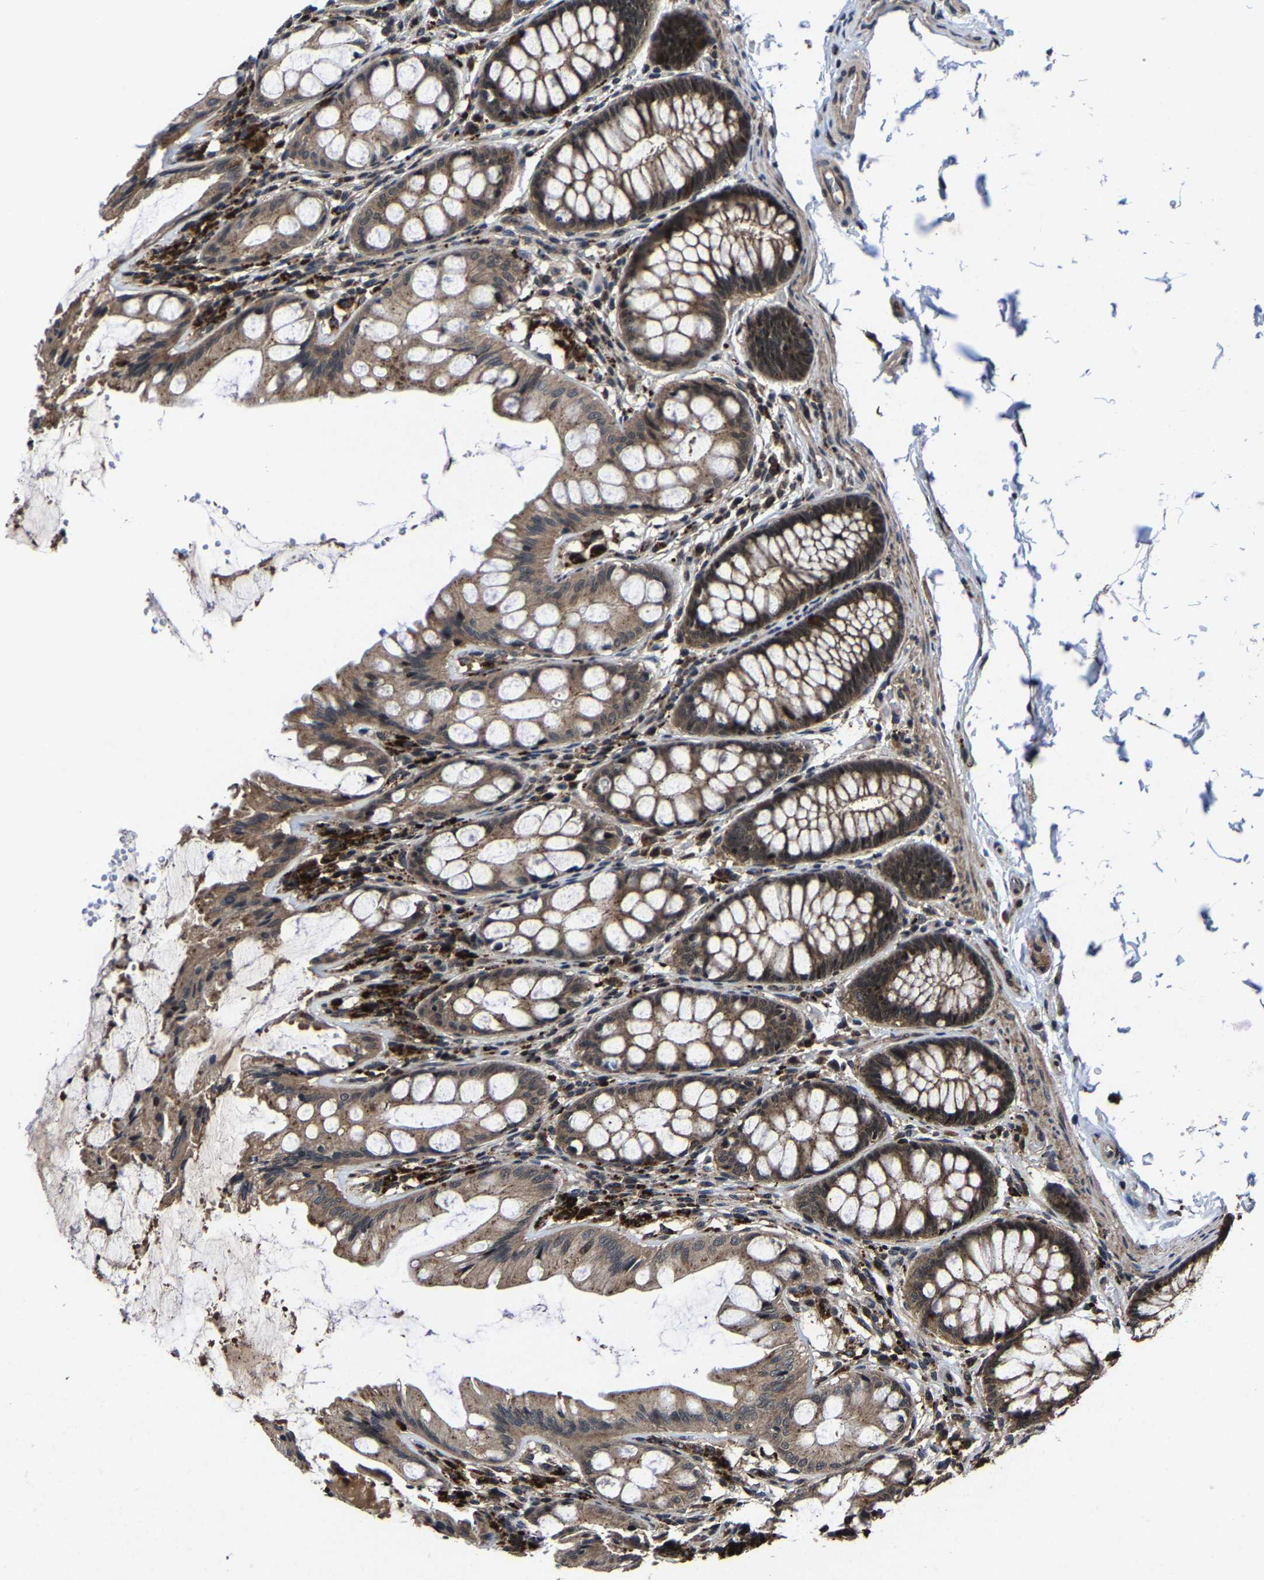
{"staining": {"intensity": "moderate", "quantity": ">75%", "location": "cytoplasmic/membranous,nuclear"}, "tissue": "colon", "cell_type": "Endothelial cells", "image_type": "normal", "snomed": [{"axis": "morphology", "description": "Normal tissue, NOS"}, {"axis": "topography", "description": "Colon"}], "caption": "Immunohistochemistry histopathology image of unremarkable colon: human colon stained using IHC demonstrates medium levels of moderate protein expression localized specifically in the cytoplasmic/membranous,nuclear of endothelial cells, appearing as a cytoplasmic/membranous,nuclear brown color.", "gene": "ZCCHC7", "patient": {"sex": "male", "age": 47}}